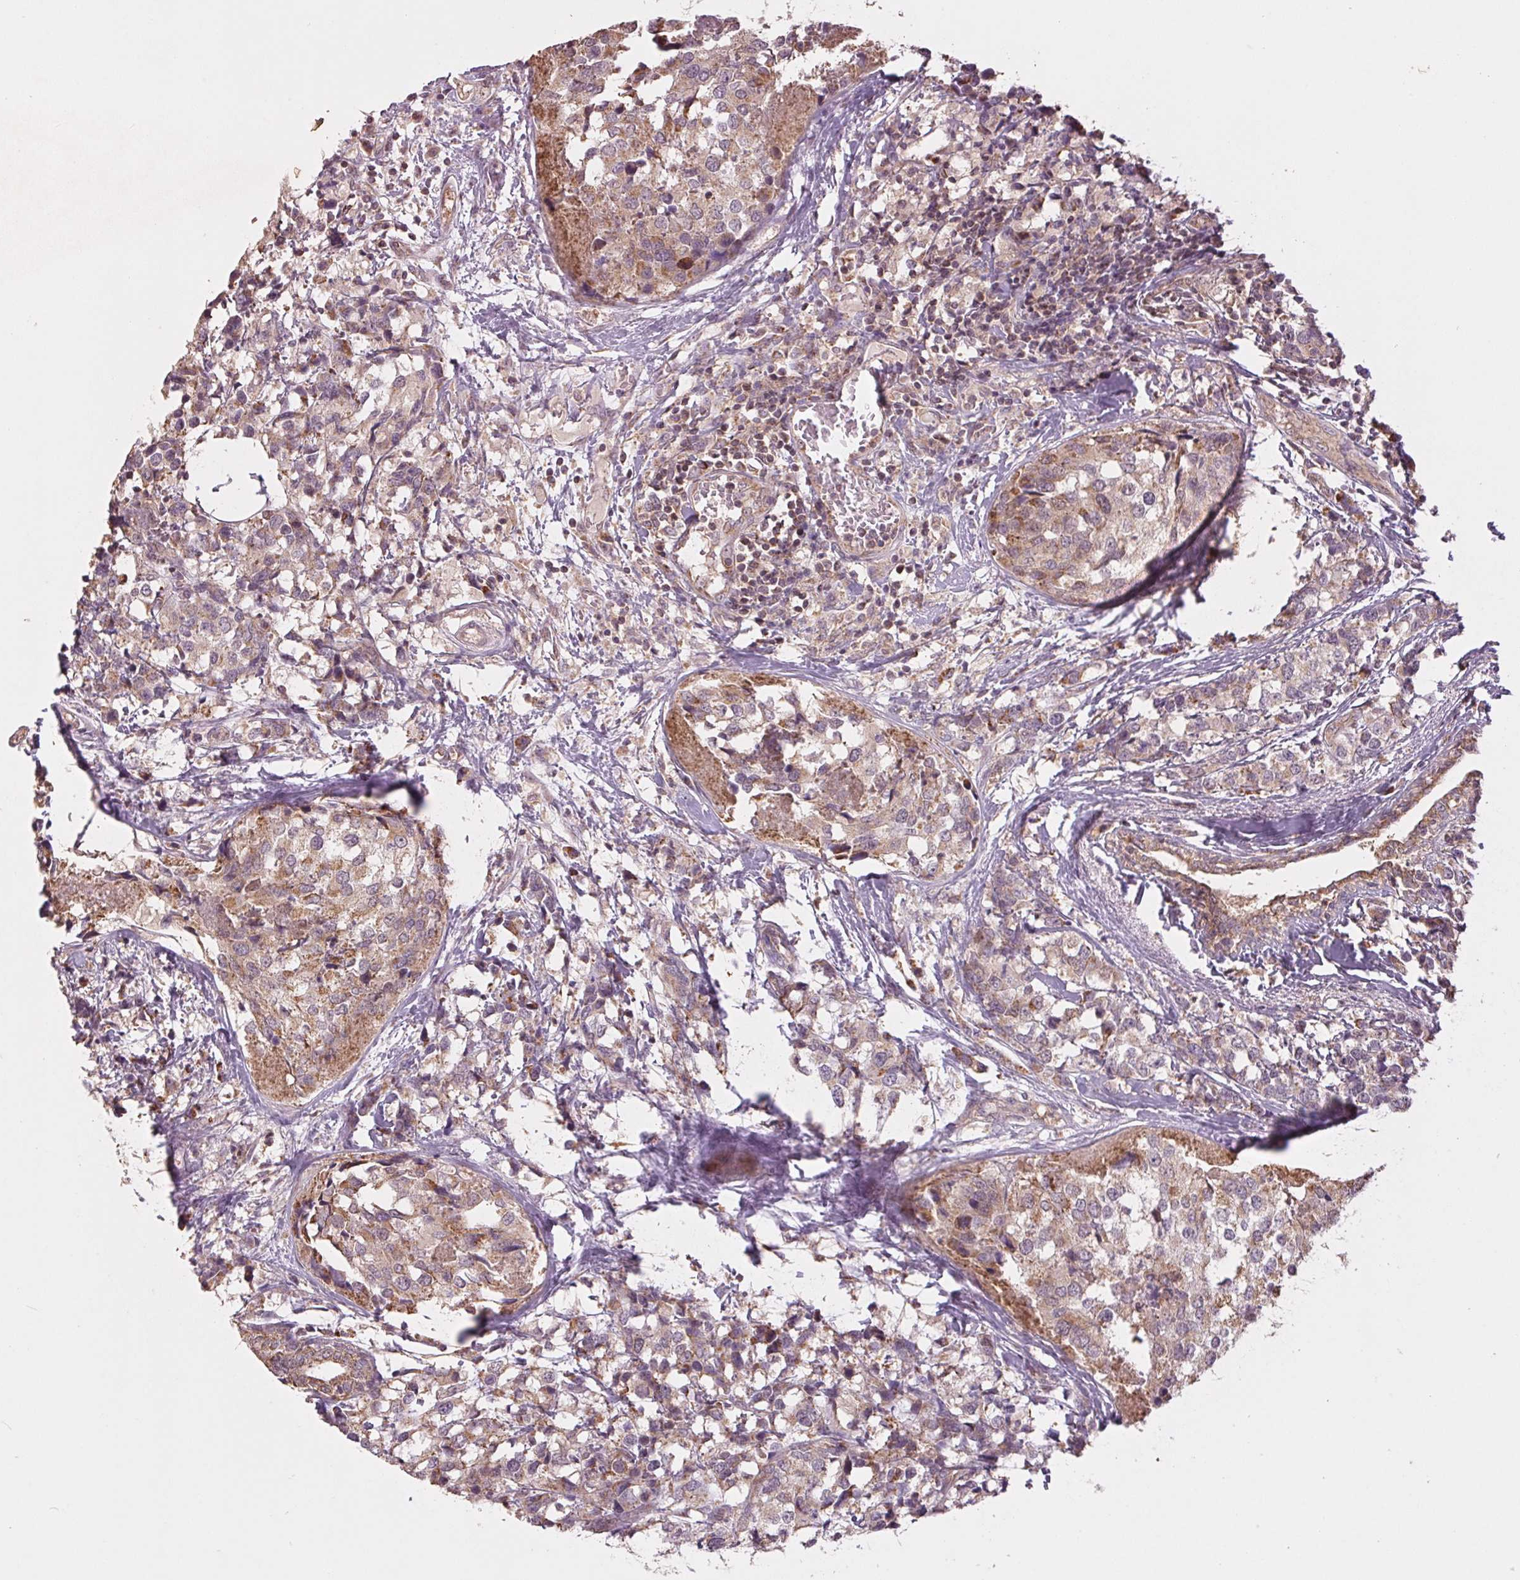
{"staining": {"intensity": "weak", "quantity": ">75%", "location": "cytoplasmic/membranous"}, "tissue": "breast cancer", "cell_type": "Tumor cells", "image_type": "cancer", "snomed": [{"axis": "morphology", "description": "Lobular carcinoma"}, {"axis": "topography", "description": "Breast"}], "caption": "DAB immunohistochemical staining of human breast lobular carcinoma shows weak cytoplasmic/membranous protein staining in about >75% of tumor cells.", "gene": "MAP3K5", "patient": {"sex": "female", "age": 59}}